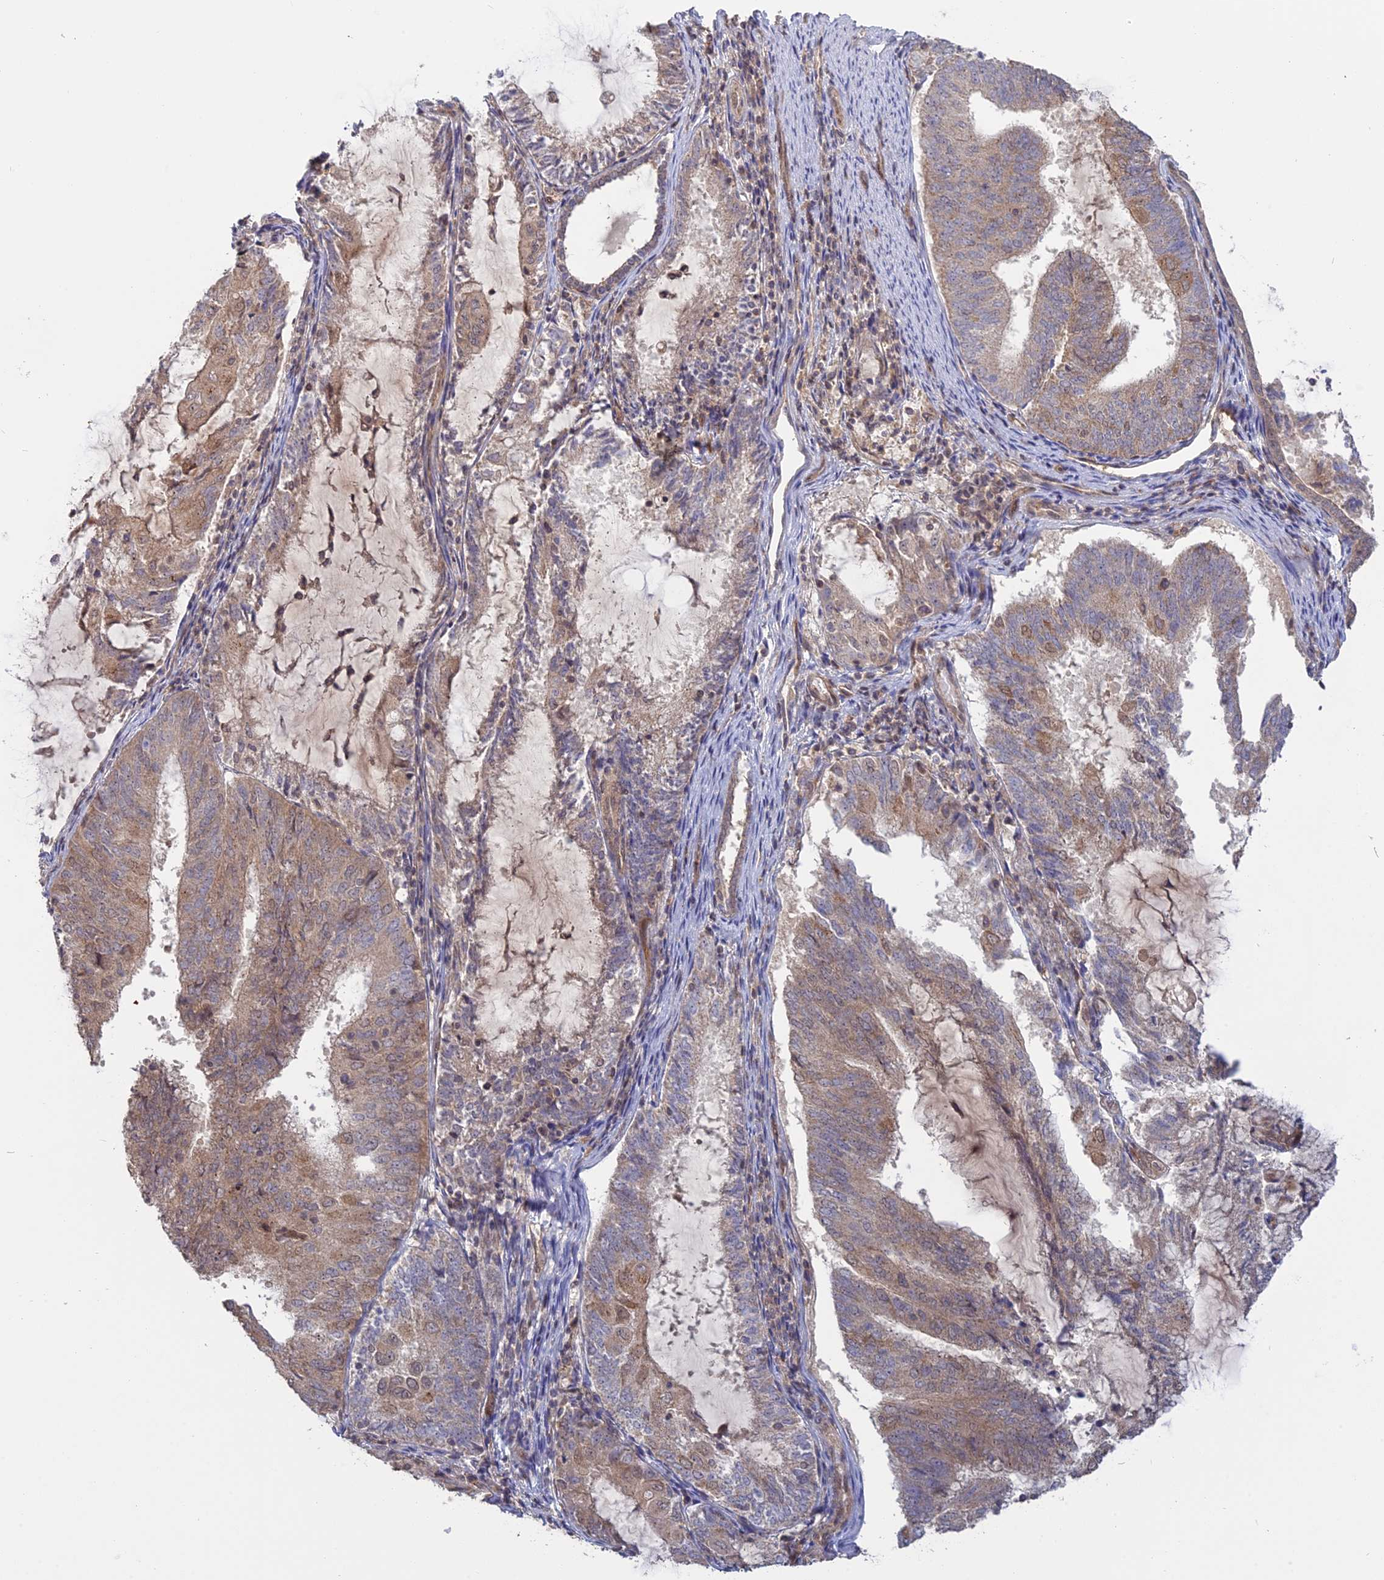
{"staining": {"intensity": "weak", "quantity": "25%-75%", "location": "cytoplasmic/membranous"}, "tissue": "endometrial cancer", "cell_type": "Tumor cells", "image_type": "cancer", "snomed": [{"axis": "morphology", "description": "Adenocarcinoma, NOS"}, {"axis": "topography", "description": "Endometrium"}], "caption": "High-magnification brightfield microscopy of adenocarcinoma (endometrial) stained with DAB (3,3'-diaminobenzidine) (brown) and counterstained with hematoxylin (blue). tumor cells exhibit weak cytoplasmic/membranous staining is identified in about25%-75% of cells.", "gene": "PKIG", "patient": {"sex": "female", "age": 81}}